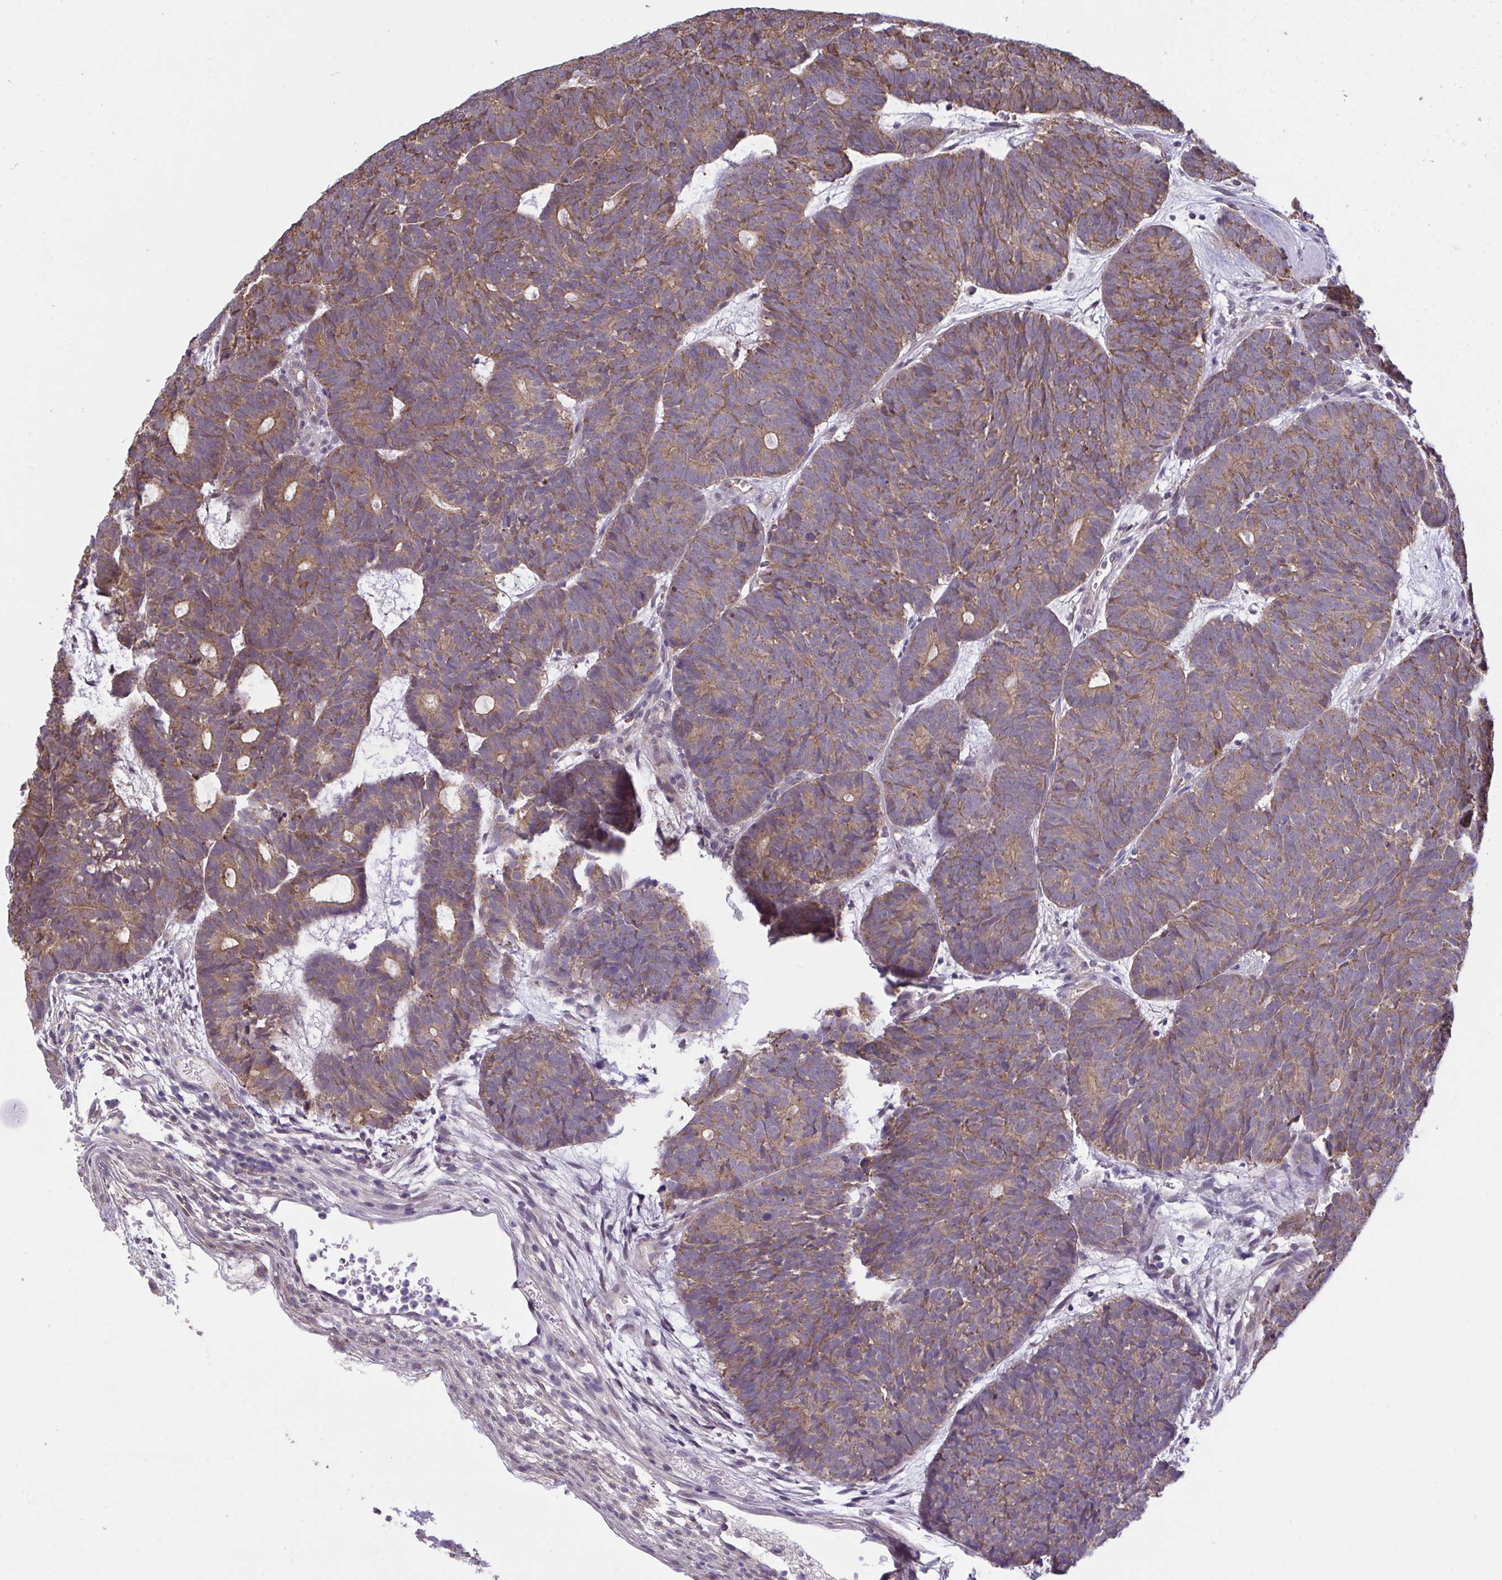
{"staining": {"intensity": "weak", "quantity": ">75%", "location": "cytoplasmic/membranous"}, "tissue": "head and neck cancer", "cell_type": "Tumor cells", "image_type": "cancer", "snomed": [{"axis": "morphology", "description": "Adenocarcinoma, NOS"}, {"axis": "topography", "description": "Head-Neck"}], "caption": "Head and neck cancer (adenocarcinoma) tissue reveals weak cytoplasmic/membranous staining in about >75% of tumor cells, visualized by immunohistochemistry. (DAB (3,3'-diaminobenzidine) = brown stain, brightfield microscopy at high magnification).", "gene": "PPM1H", "patient": {"sex": "female", "age": 81}}